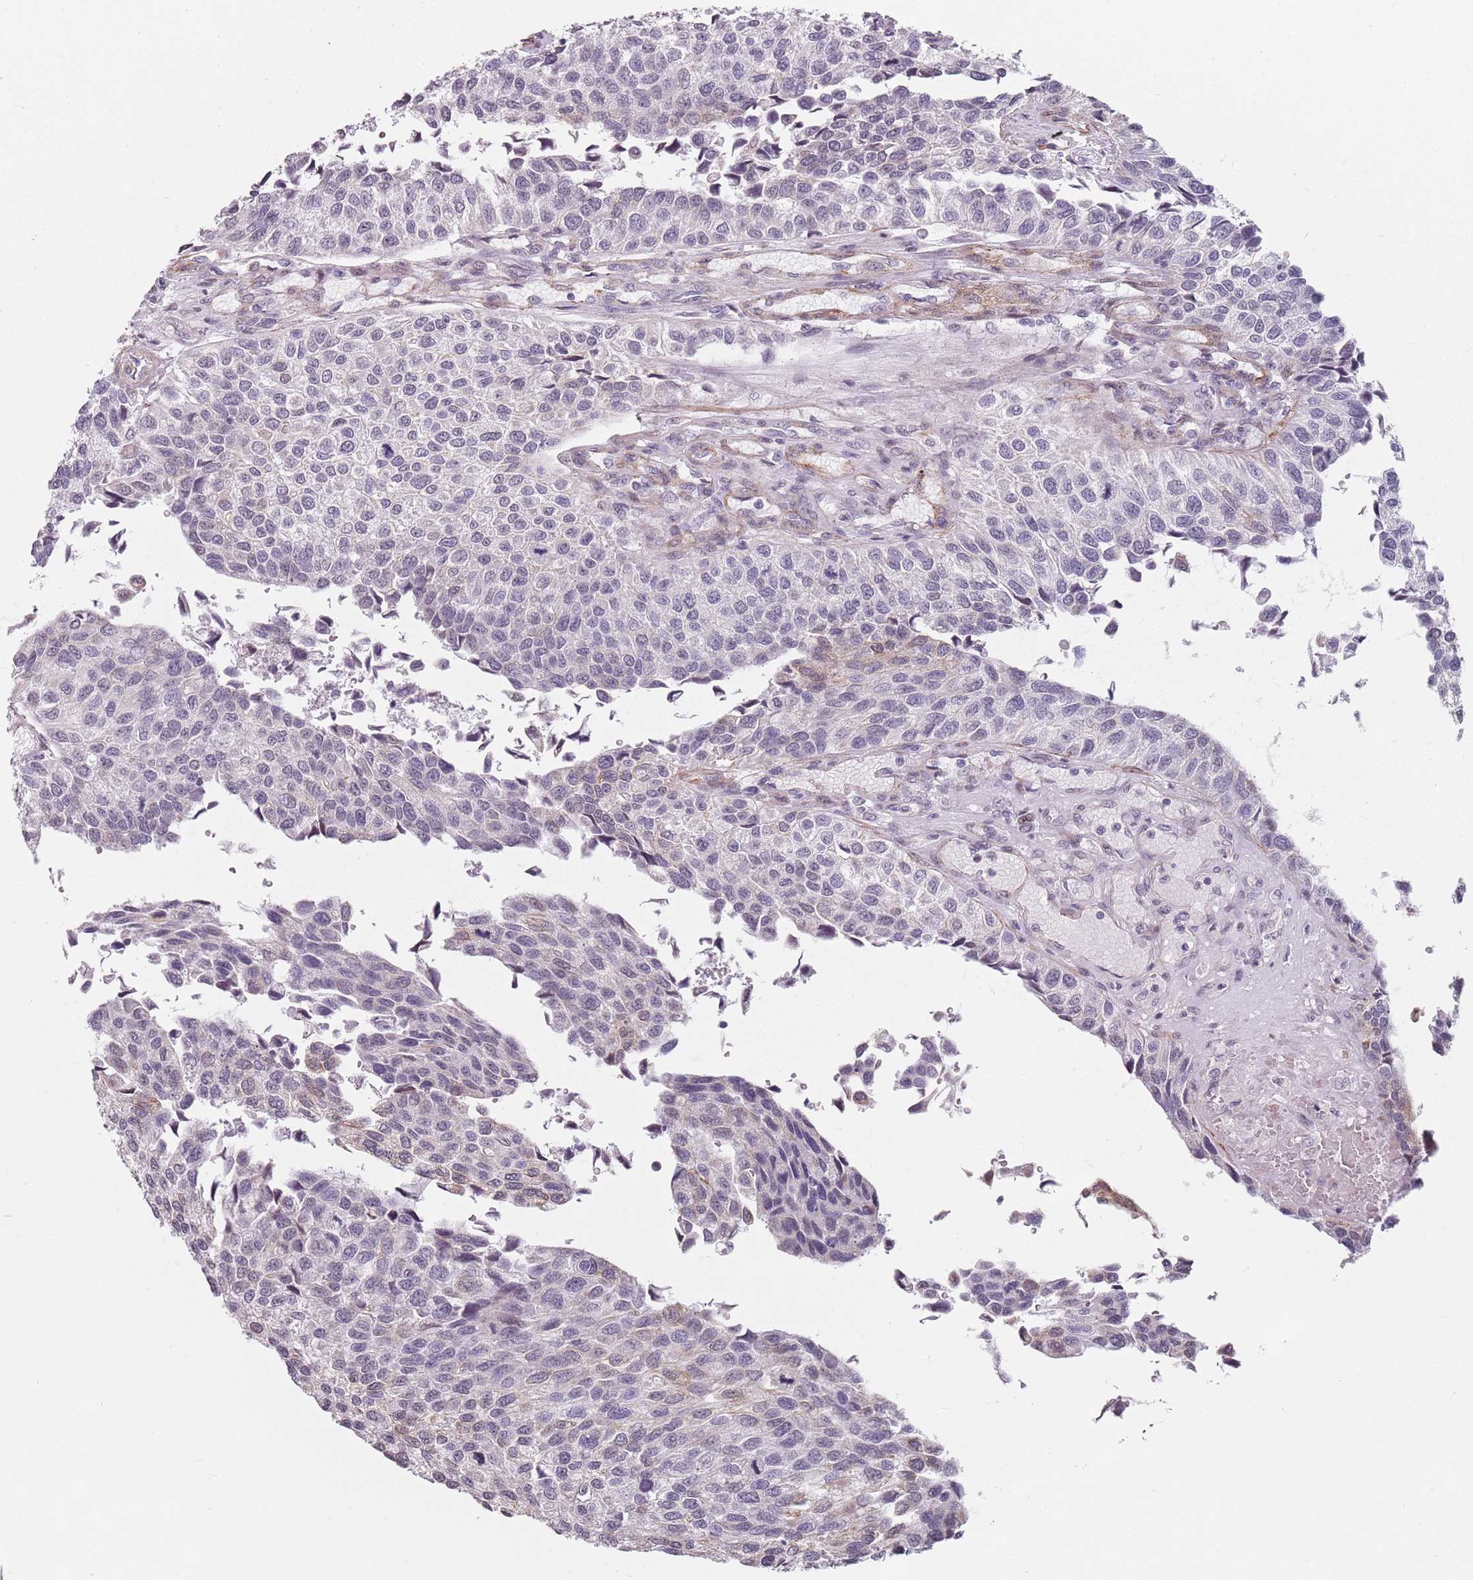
{"staining": {"intensity": "moderate", "quantity": "<25%", "location": "cytoplasmic/membranous"}, "tissue": "urothelial cancer", "cell_type": "Tumor cells", "image_type": "cancer", "snomed": [{"axis": "morphology", "description": "Urothelial carcinoma, NOS"}, {"axis": "topography", "description": "Urinary bladder"}], "caption": "This histopathology image demonstrates IHC staining of transitional cell carcinoma, with low moderate cytoplasmic/membranous staining in approximately <25% of tumor cells.", "gene": "TMC4", "patient": {"sex": "male", "age": 55}}